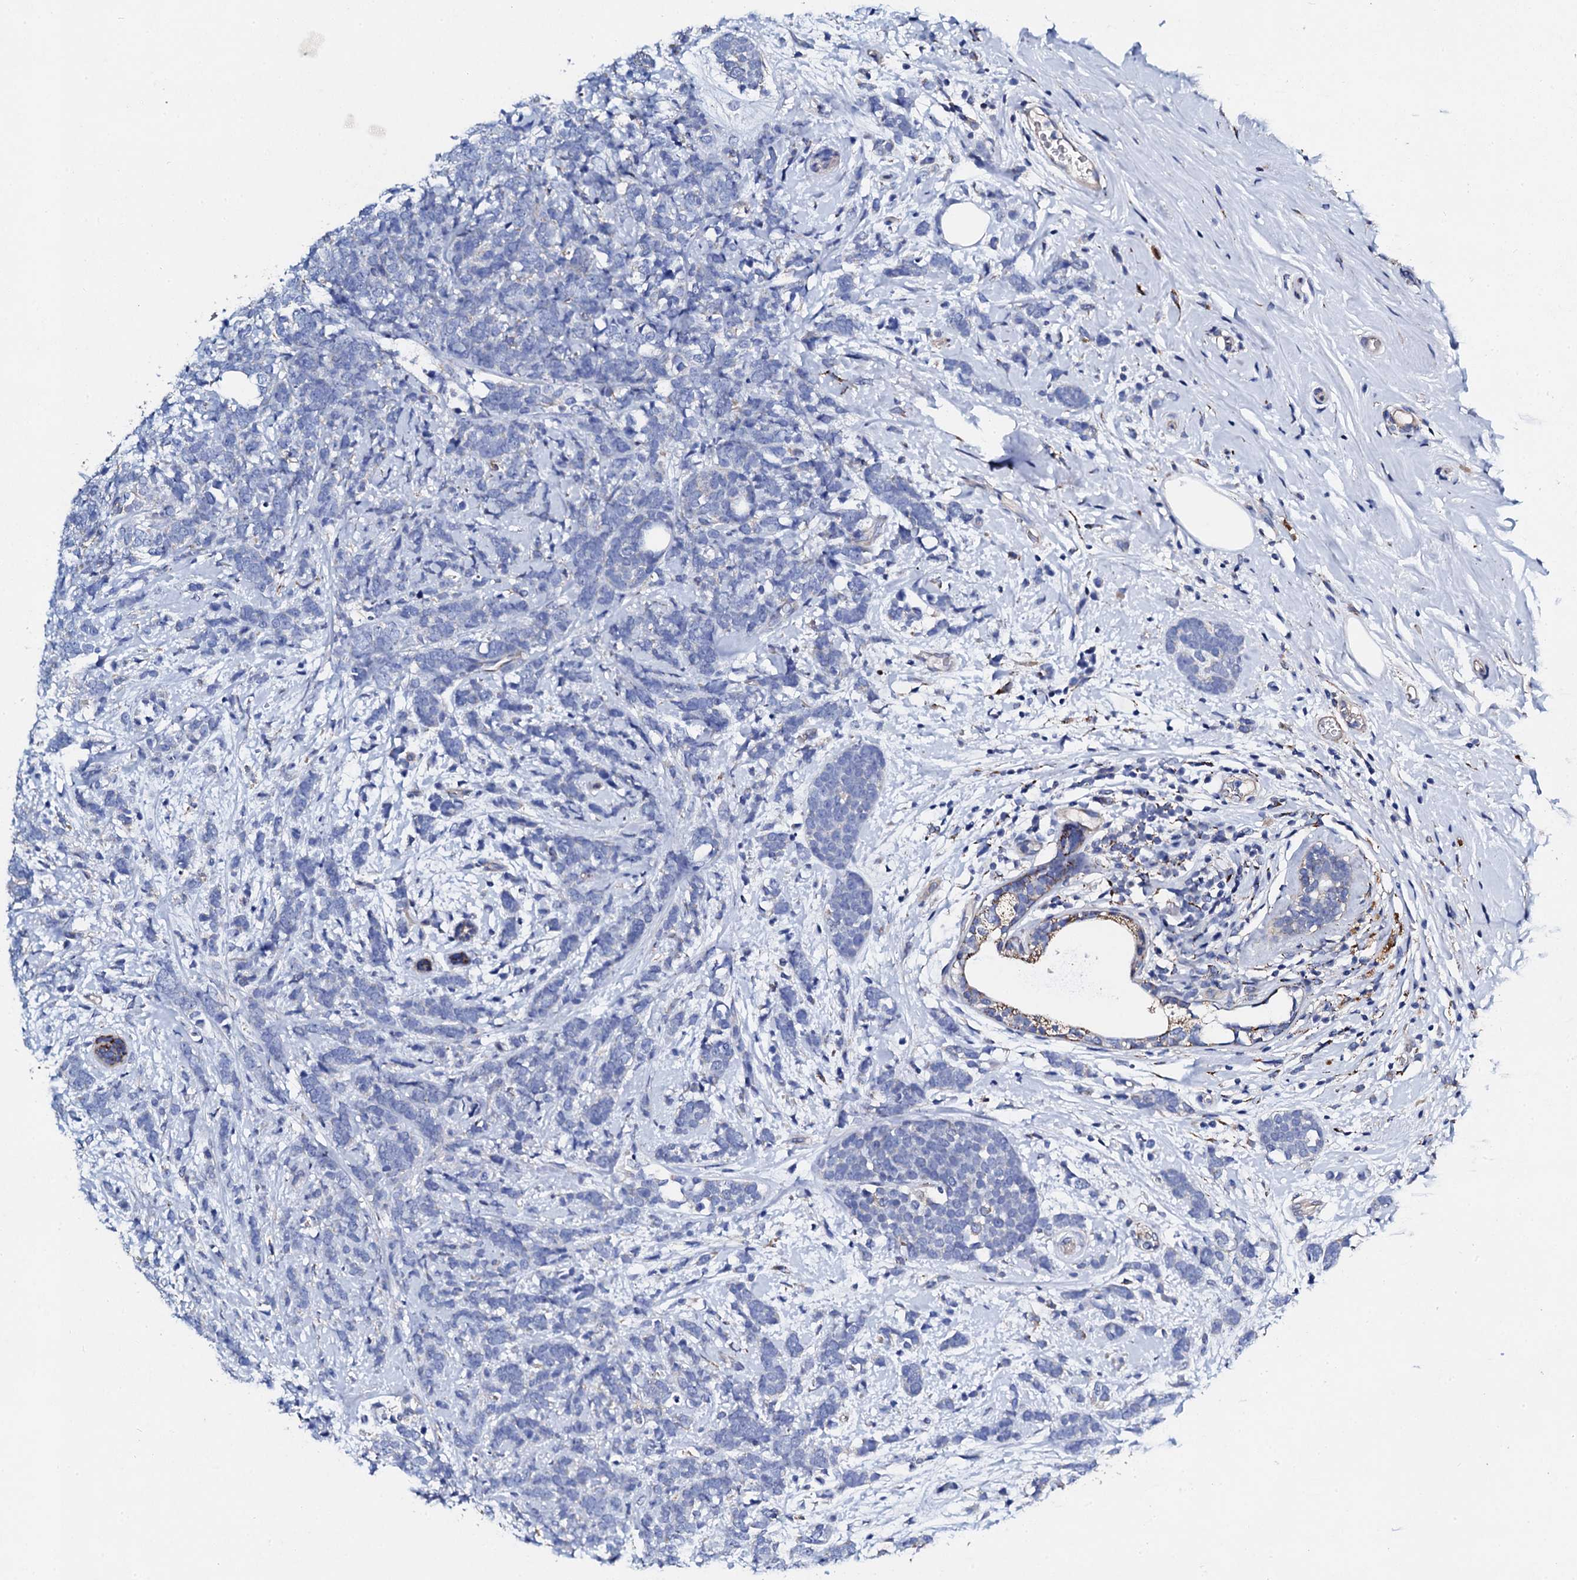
{"staining": {"intensity": "negative", "quantity": "none", "location": "none"}, "tissue": "breast cancer", "cell_type": "Tumor cells", "image_type": "cancer", "snomed": [{"axis": "morphology", "description": "Lobular carcinoma"}, {"axis": "topography", "description": "Breast"}], "caption": "This is a histopathology image of immunohistochemistry (IHC) staining of breast cancer (lobular carcinoma), which shows no staining in tumor cells.", "gene": "KLHL32", "patient": {"sex": "female", "age": 58}}